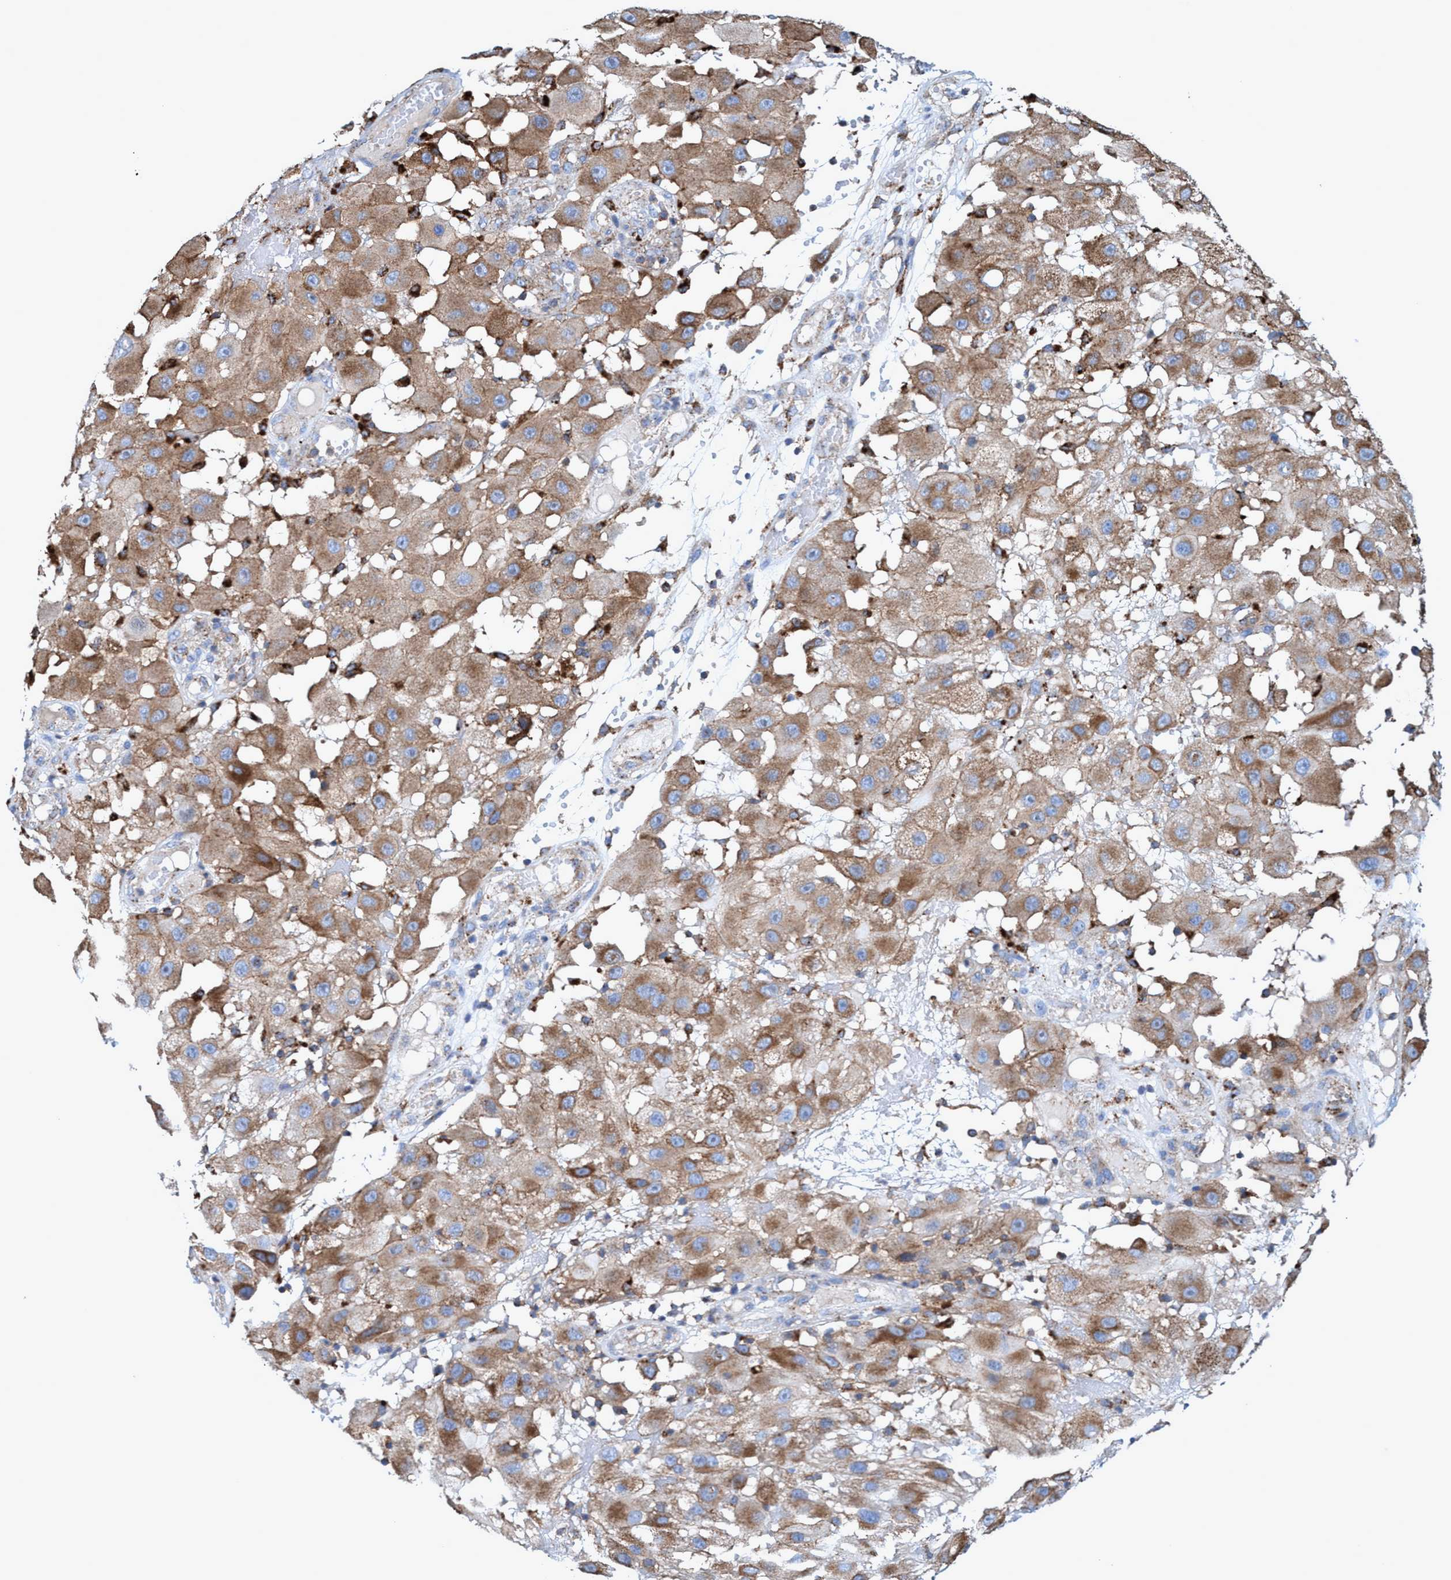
{"staining": {"intensity": "moderate", "quantity": ">75%", "location": "cytoplasmic/membranous"}, "tissue": "melanoma", "cell_type": "Tumor cells", "image_type": "cancer", "snomed": [{"axis": "morphology", "description": "Malignant melanoma, NOS"}, {"axis": "topography", "description": "Skin"}], "caption": "DAB (3,3'-diaminobenzidine) immunohistochemical staining of malignant melanoma shows moderate cytoplasmic/membranous protein expression in about >75% of tumor cells. (DAB IHC, brown staining for protein, blue staining for nuclei).", "gene": "TRIM65", "patient": {"sex": "female", "age": 81}}